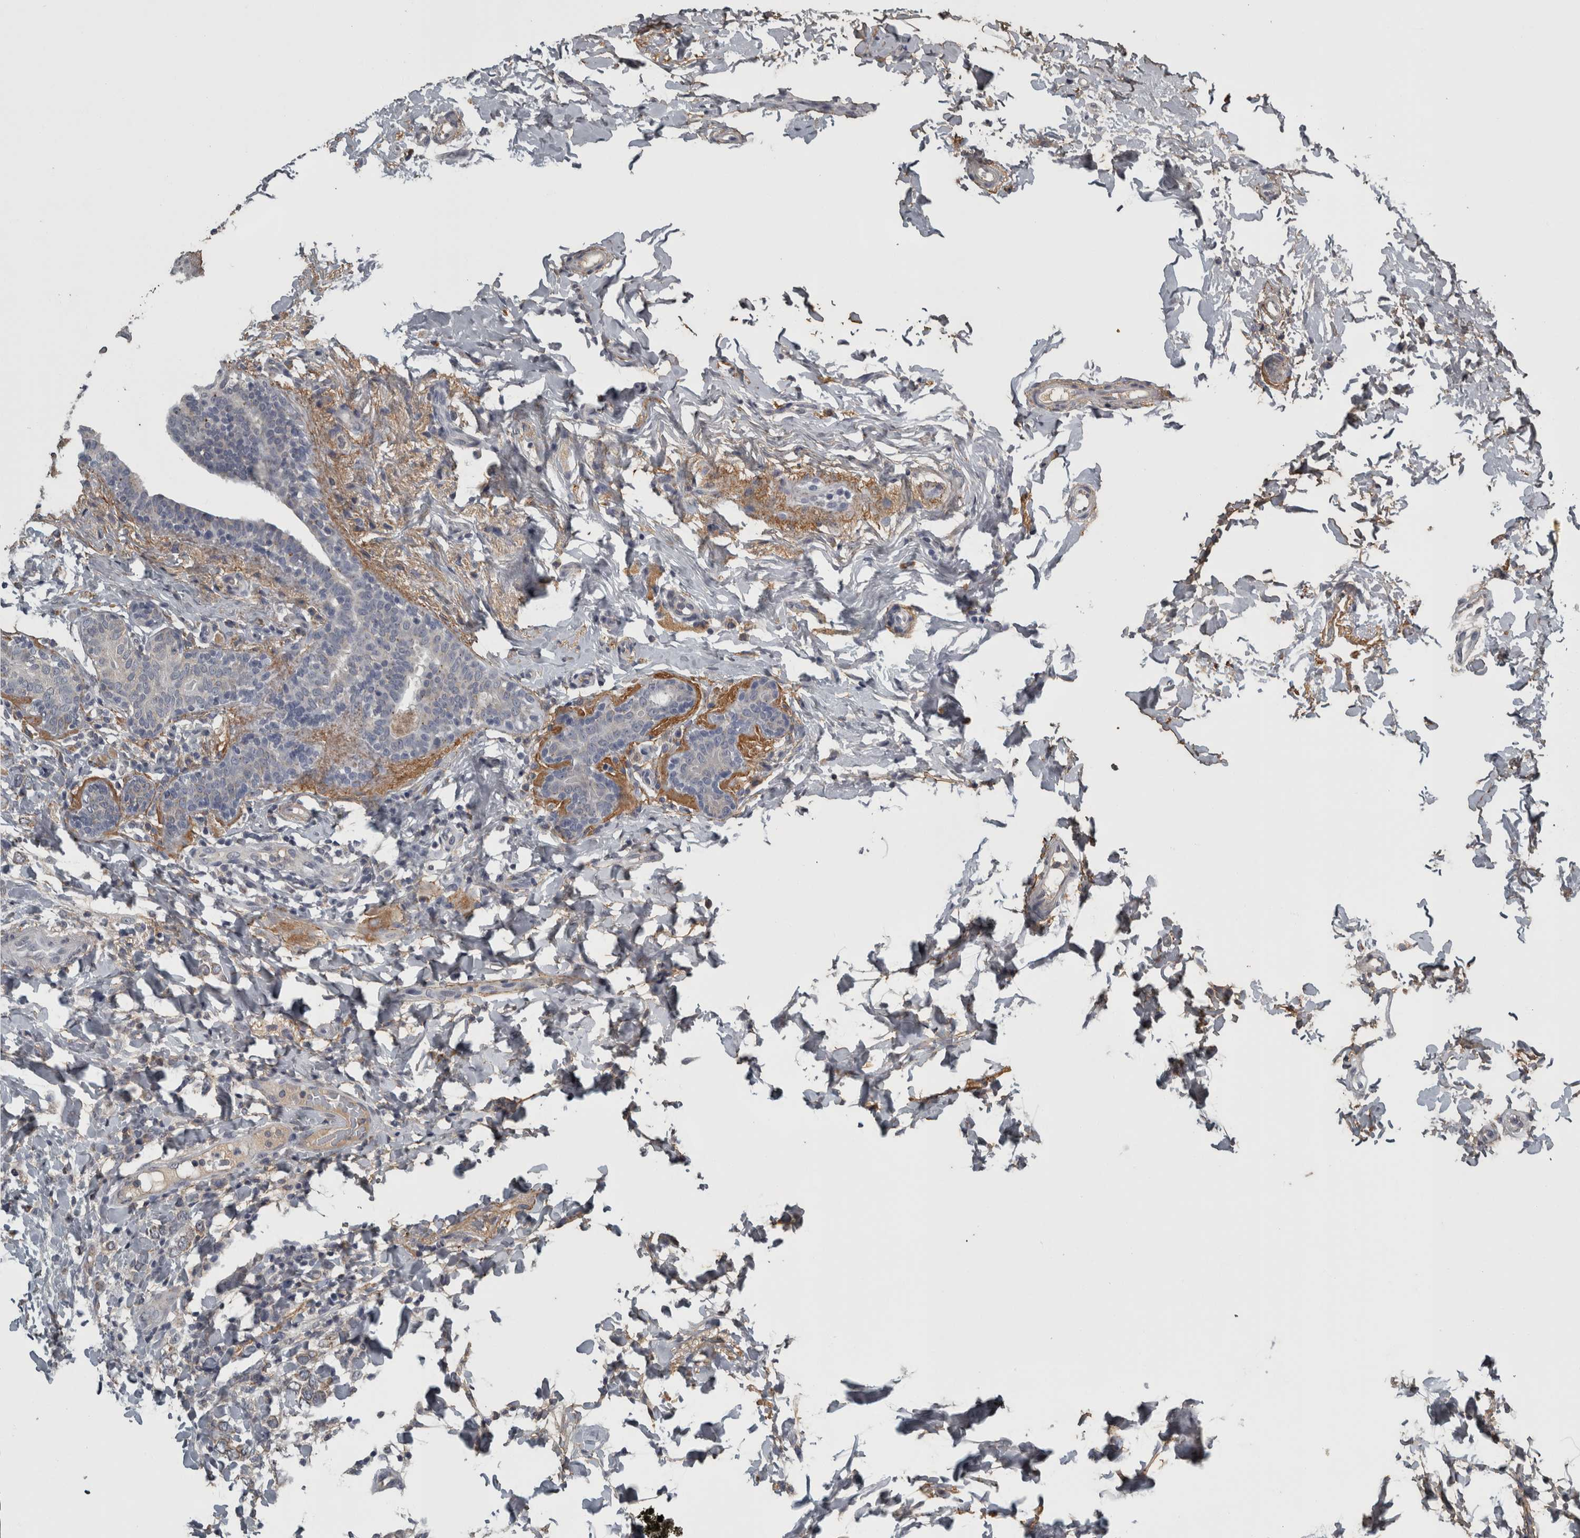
{"staining": {"intensity": "negative", "quantity": "none", "location": "none"}, "tissue": "breast cancer", "cell_type": "Tumor cells", "image_type": "cancer", "snomed": [{"axis": "morphology", "description": "Normal tissue, NOS"}, {"axis": "morphology", "description": "Lobular carcinoma"}, {"axis": "topography", "description": "Breast"}], "caption": "High power microscopy image of an immunohistochemistry (IHC) histopathology image of breast cancer (lobular carcinoma), revealing no significant positivity in tumor cells.", "gene": "FRK", "patient": {"sex": "female", "age": 47}}